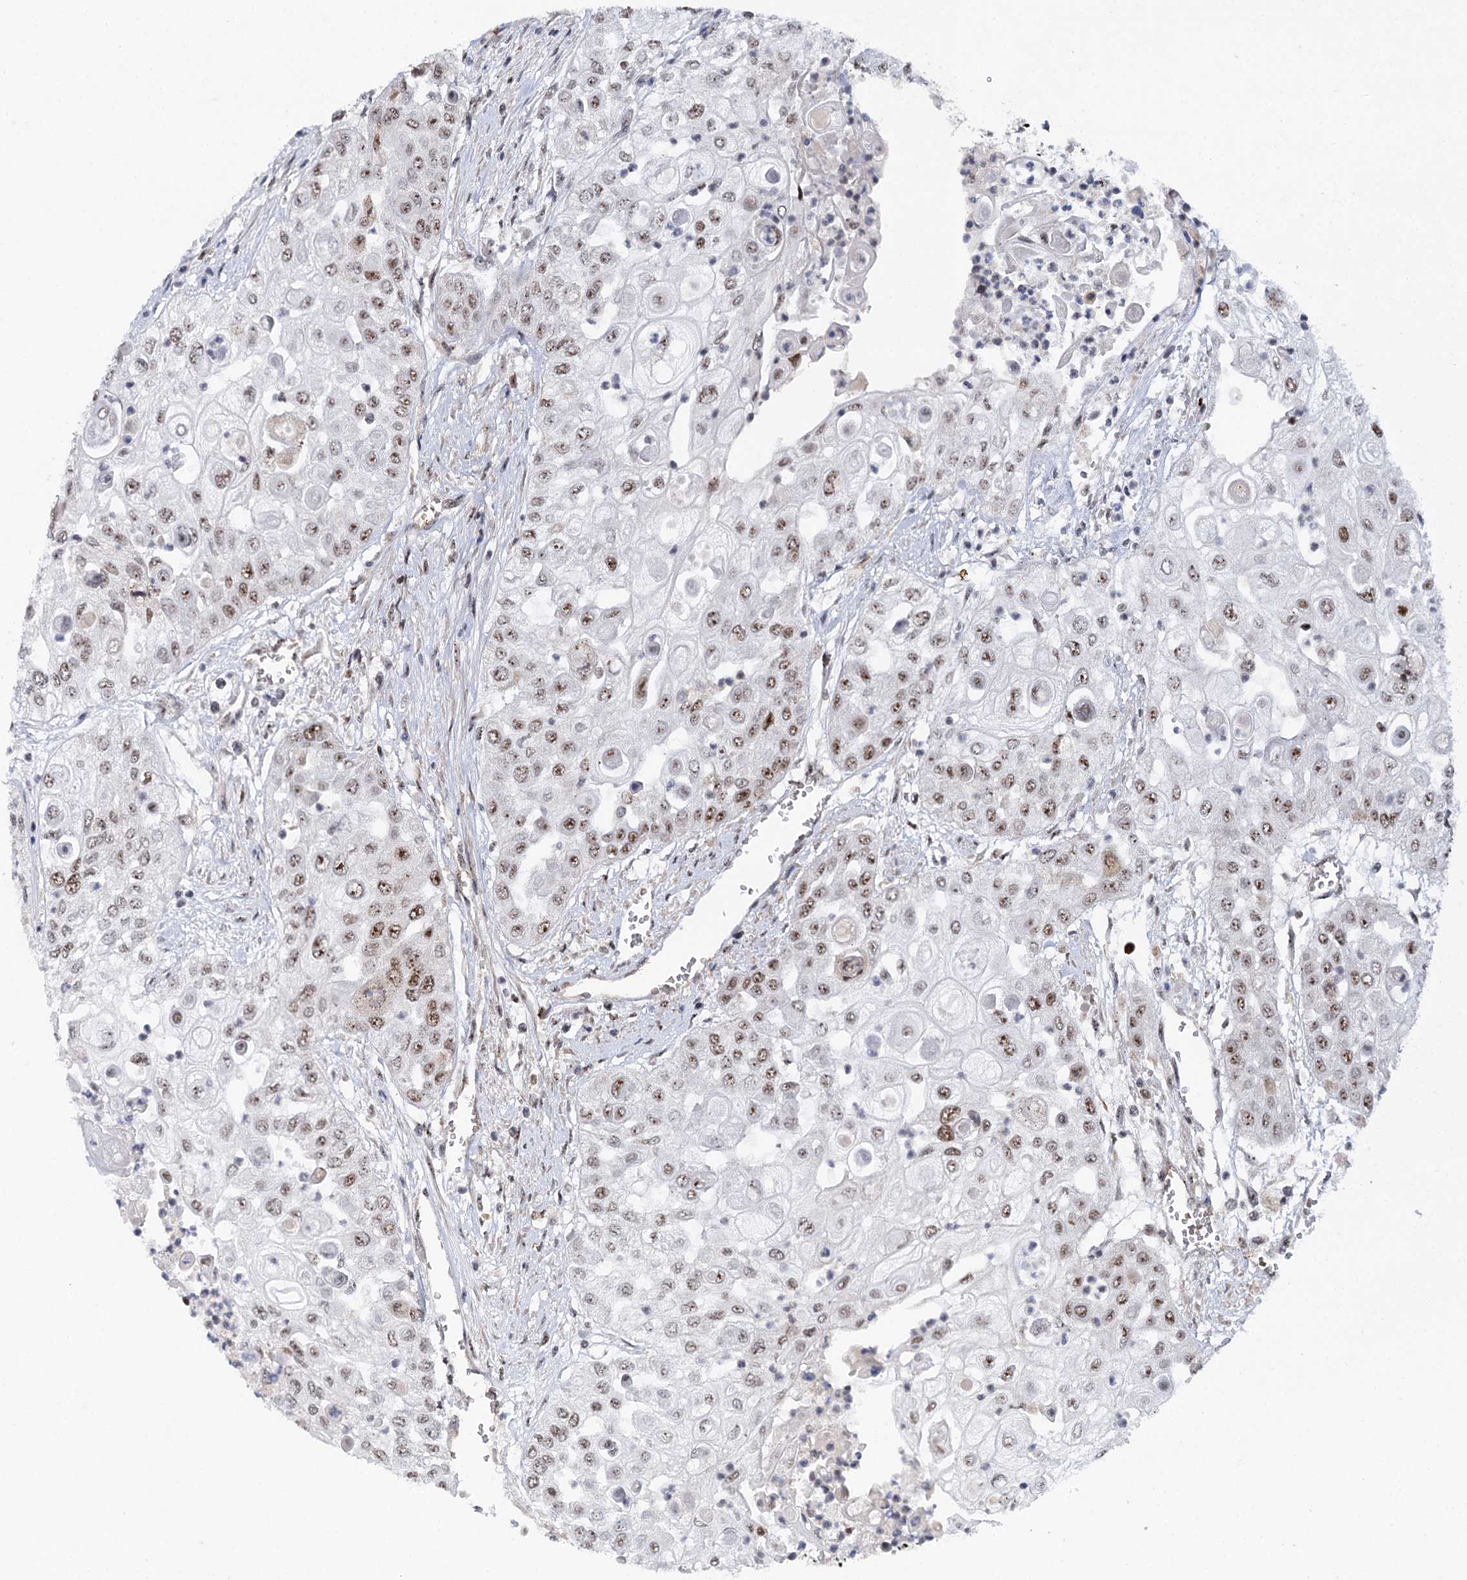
{"staining": {"intensity": "moderate", "quantity": ">75%", "location": "nuclear"}, "tissue": "urothelial cancer", "cell_type": "Tumor cells", "image_type": "cancer", "snomed": [{"axis": "morphology", "description": "Urothelial carcinoma, High grade"}, {"axis": "topography", "description": "Urinary bladder"}], "caption": "Protein analysis of urothelial carcinoma (high-grade) tissue exhibits moderate nuclear positivity in approximately >75% of tumor cells. (DAB IHC, brown staining for protein, blue staining for nuclei).", "gene": "BUD13", "patient": {"sex": "female", "age": 79}}